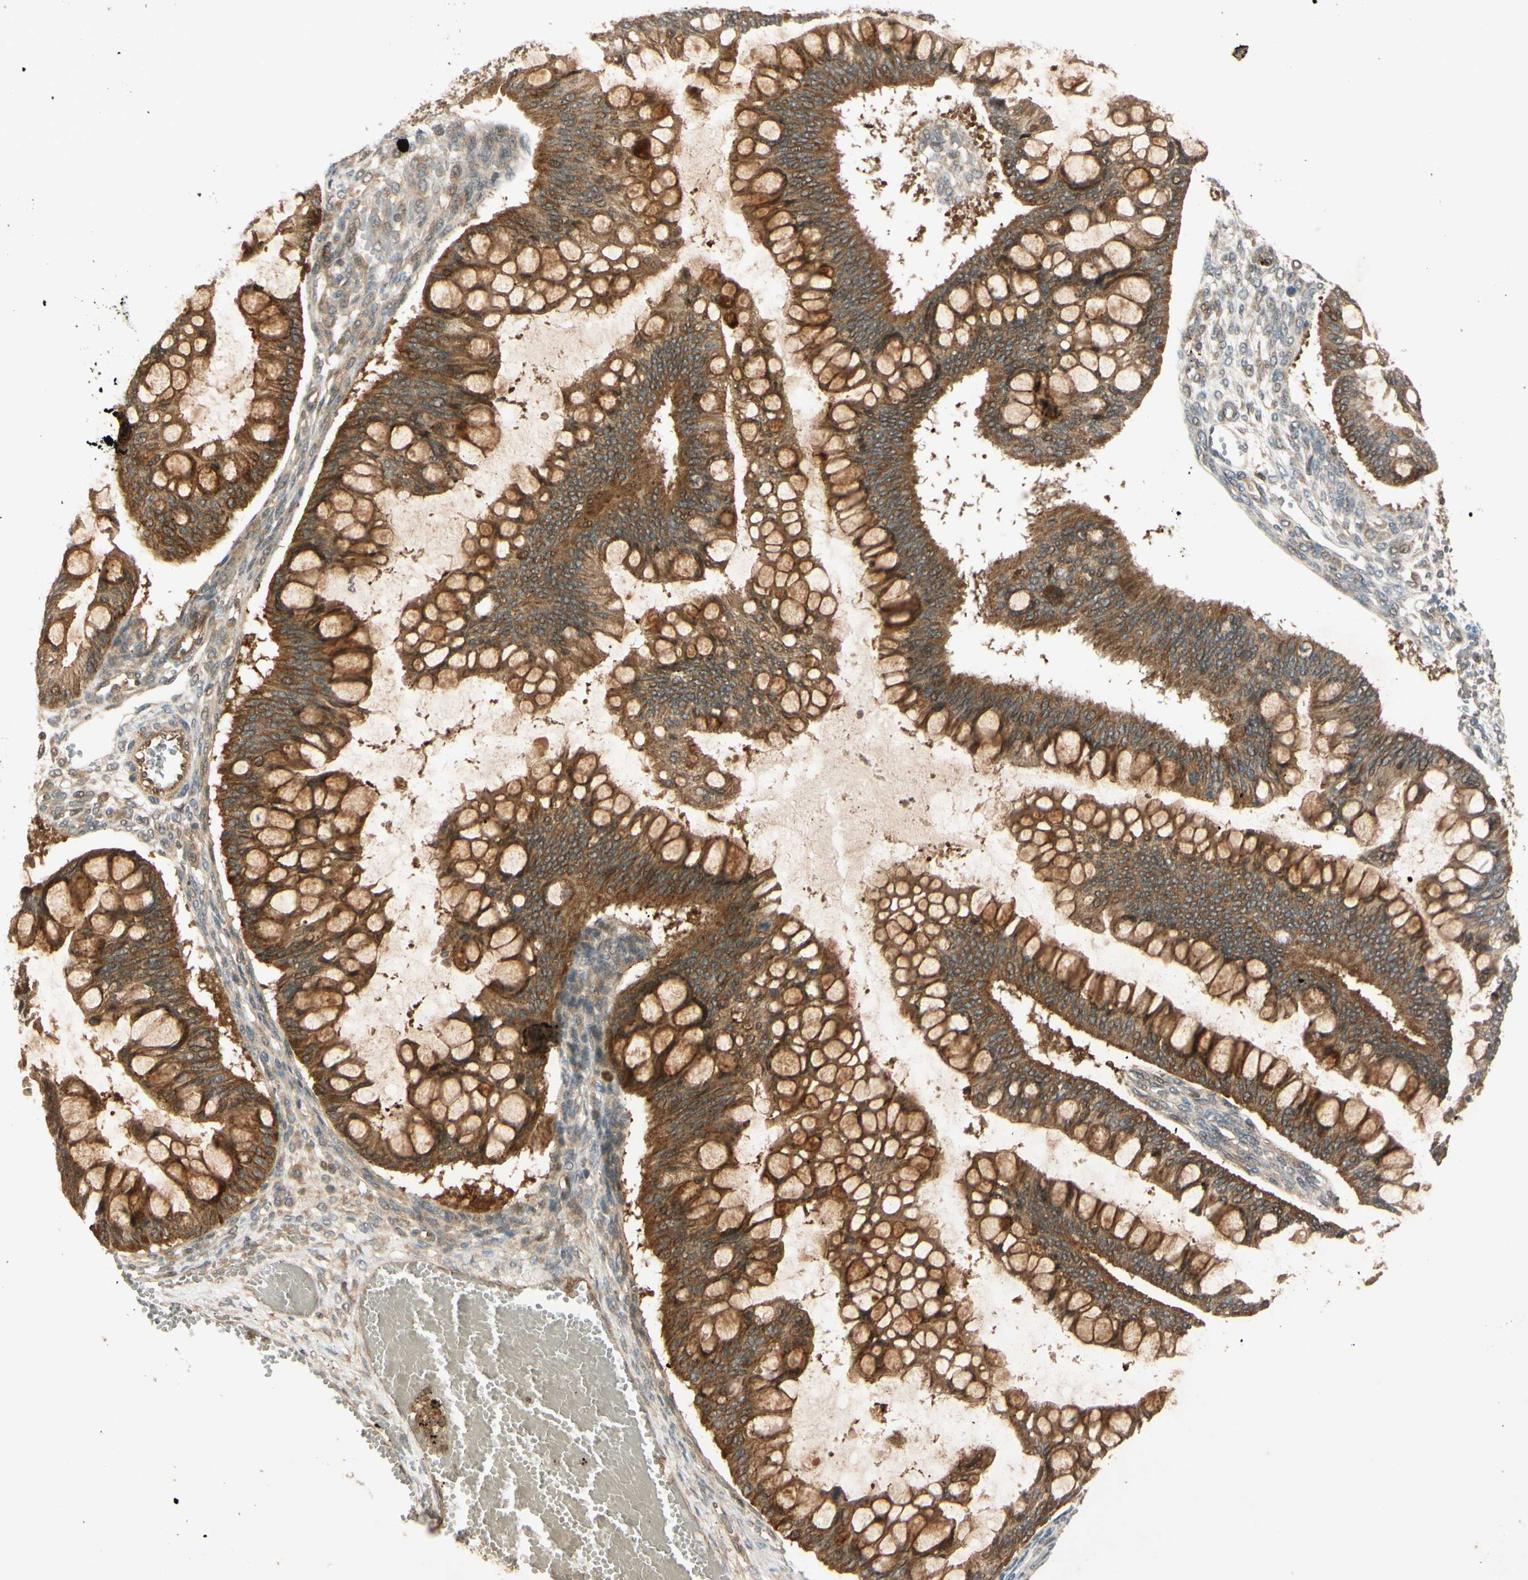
{"staining": {"intensity": "strong", "quantity": ">75%", "location": "cytoplasmic/membranous"}, "tissue": "ovarian cancer", "cell_type": "Tumor cells", "image_type": "cancer", "snomed": [{"axis": "morphology", "description": "Cystadenocarcinoma, mucinous, NOS"}, {"axis": "topography", "description": "Ovary"}], "caption": "Ovarian cancer stained with DAB immunohistochemistry shows high levels of strong cytoplasmic/membranous positivity in approximately >75% of tumor cells.", "gene": "EPHA8", "patient": {"sex": "female", "age": 73}}